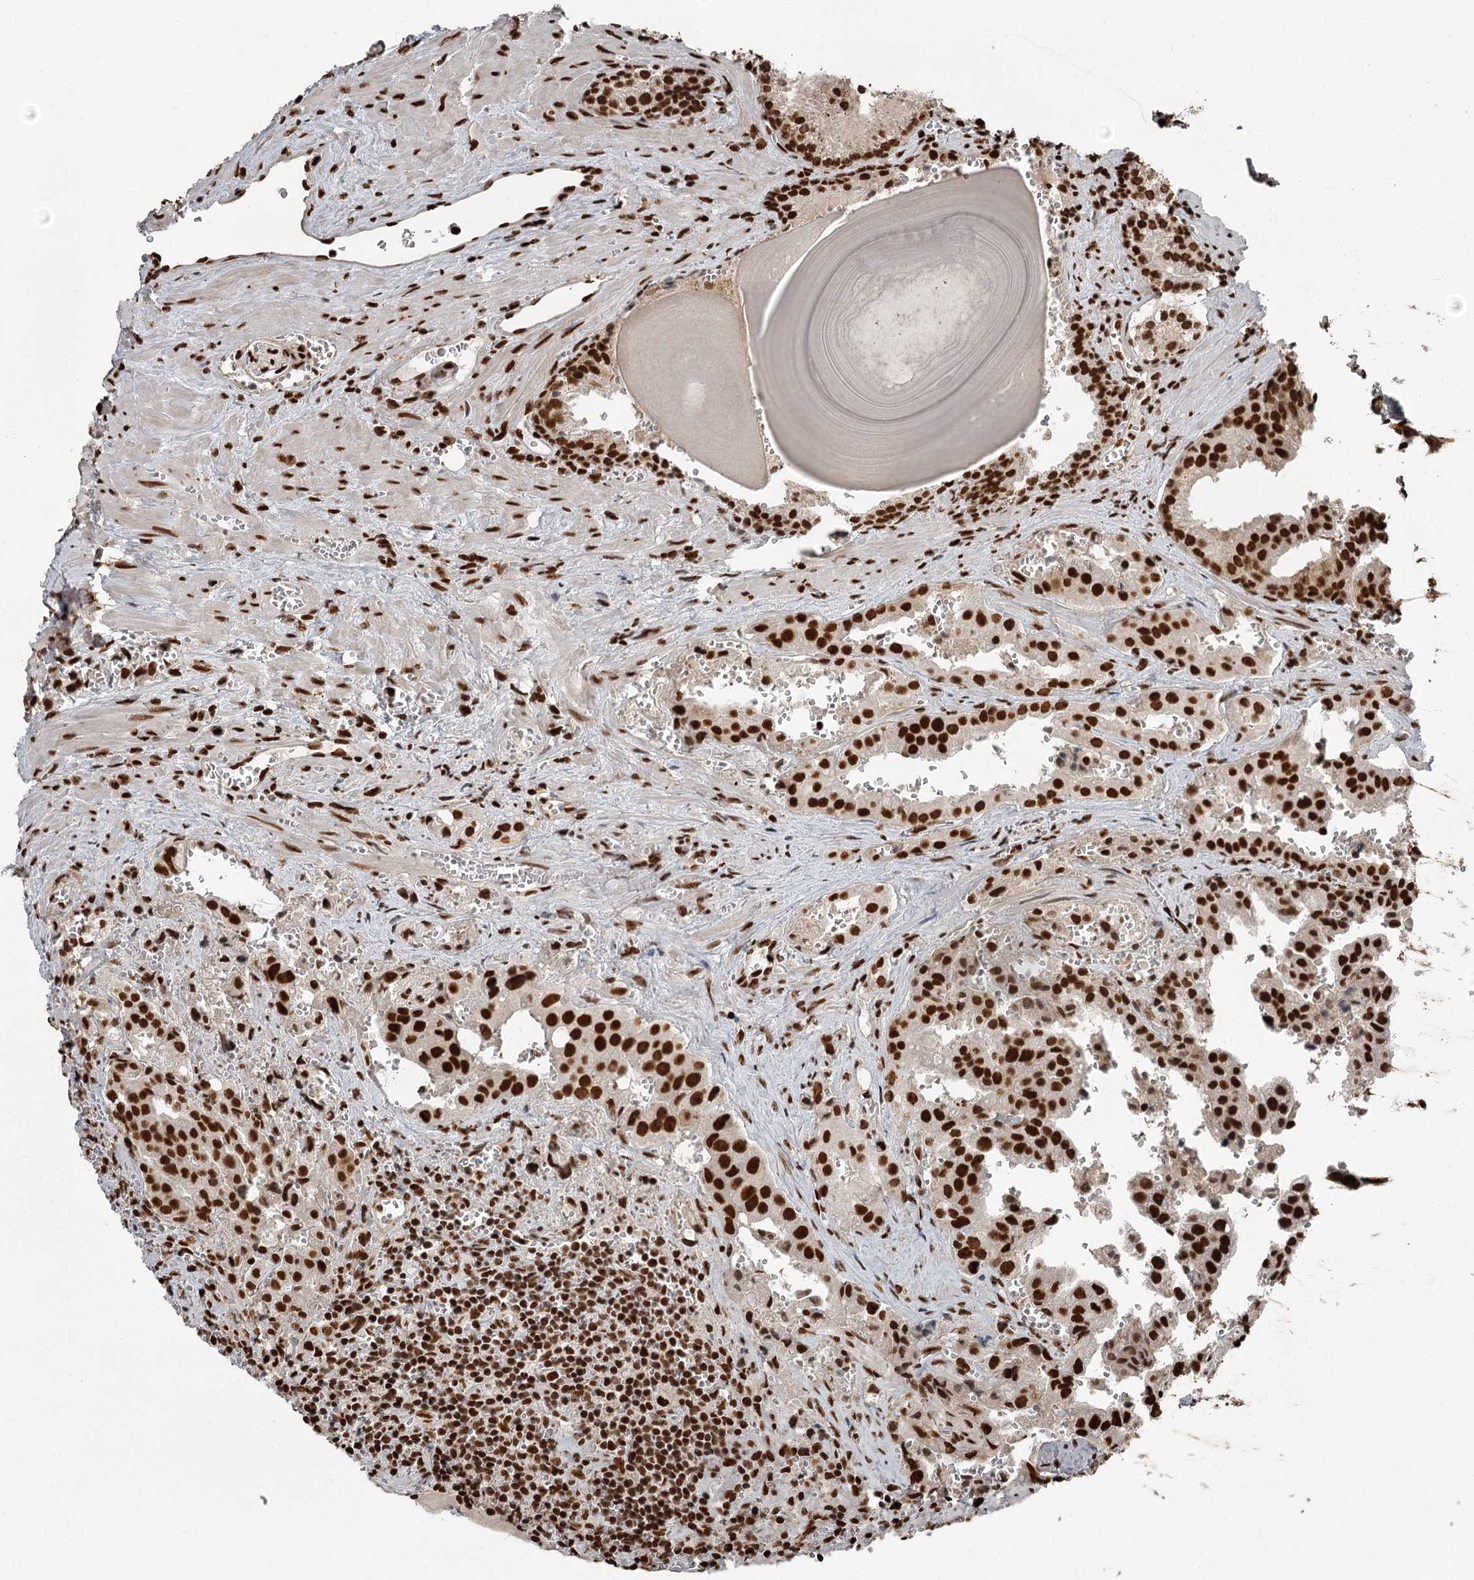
{"staining": {"intensity": "strong", "quantity": ">75%", "location": "nuclear"}, "tissue": "prostate cancer", "cell_type": "Tumor cells", "image_type": "cancer", "snomed": [{"axis": "morphology", "description": "Adenocarcinoma, High grade"}, {"axis": "topography", "description": "Prostate"}], "caption": "Prostate cancer (high-grade adenocarcinoma) stained with IHC demonstrates strong nuclear staining in approximately >75% of tumor cells.", "gene": "RBBP7", "patient": {"sex": "male", "age": 68}}